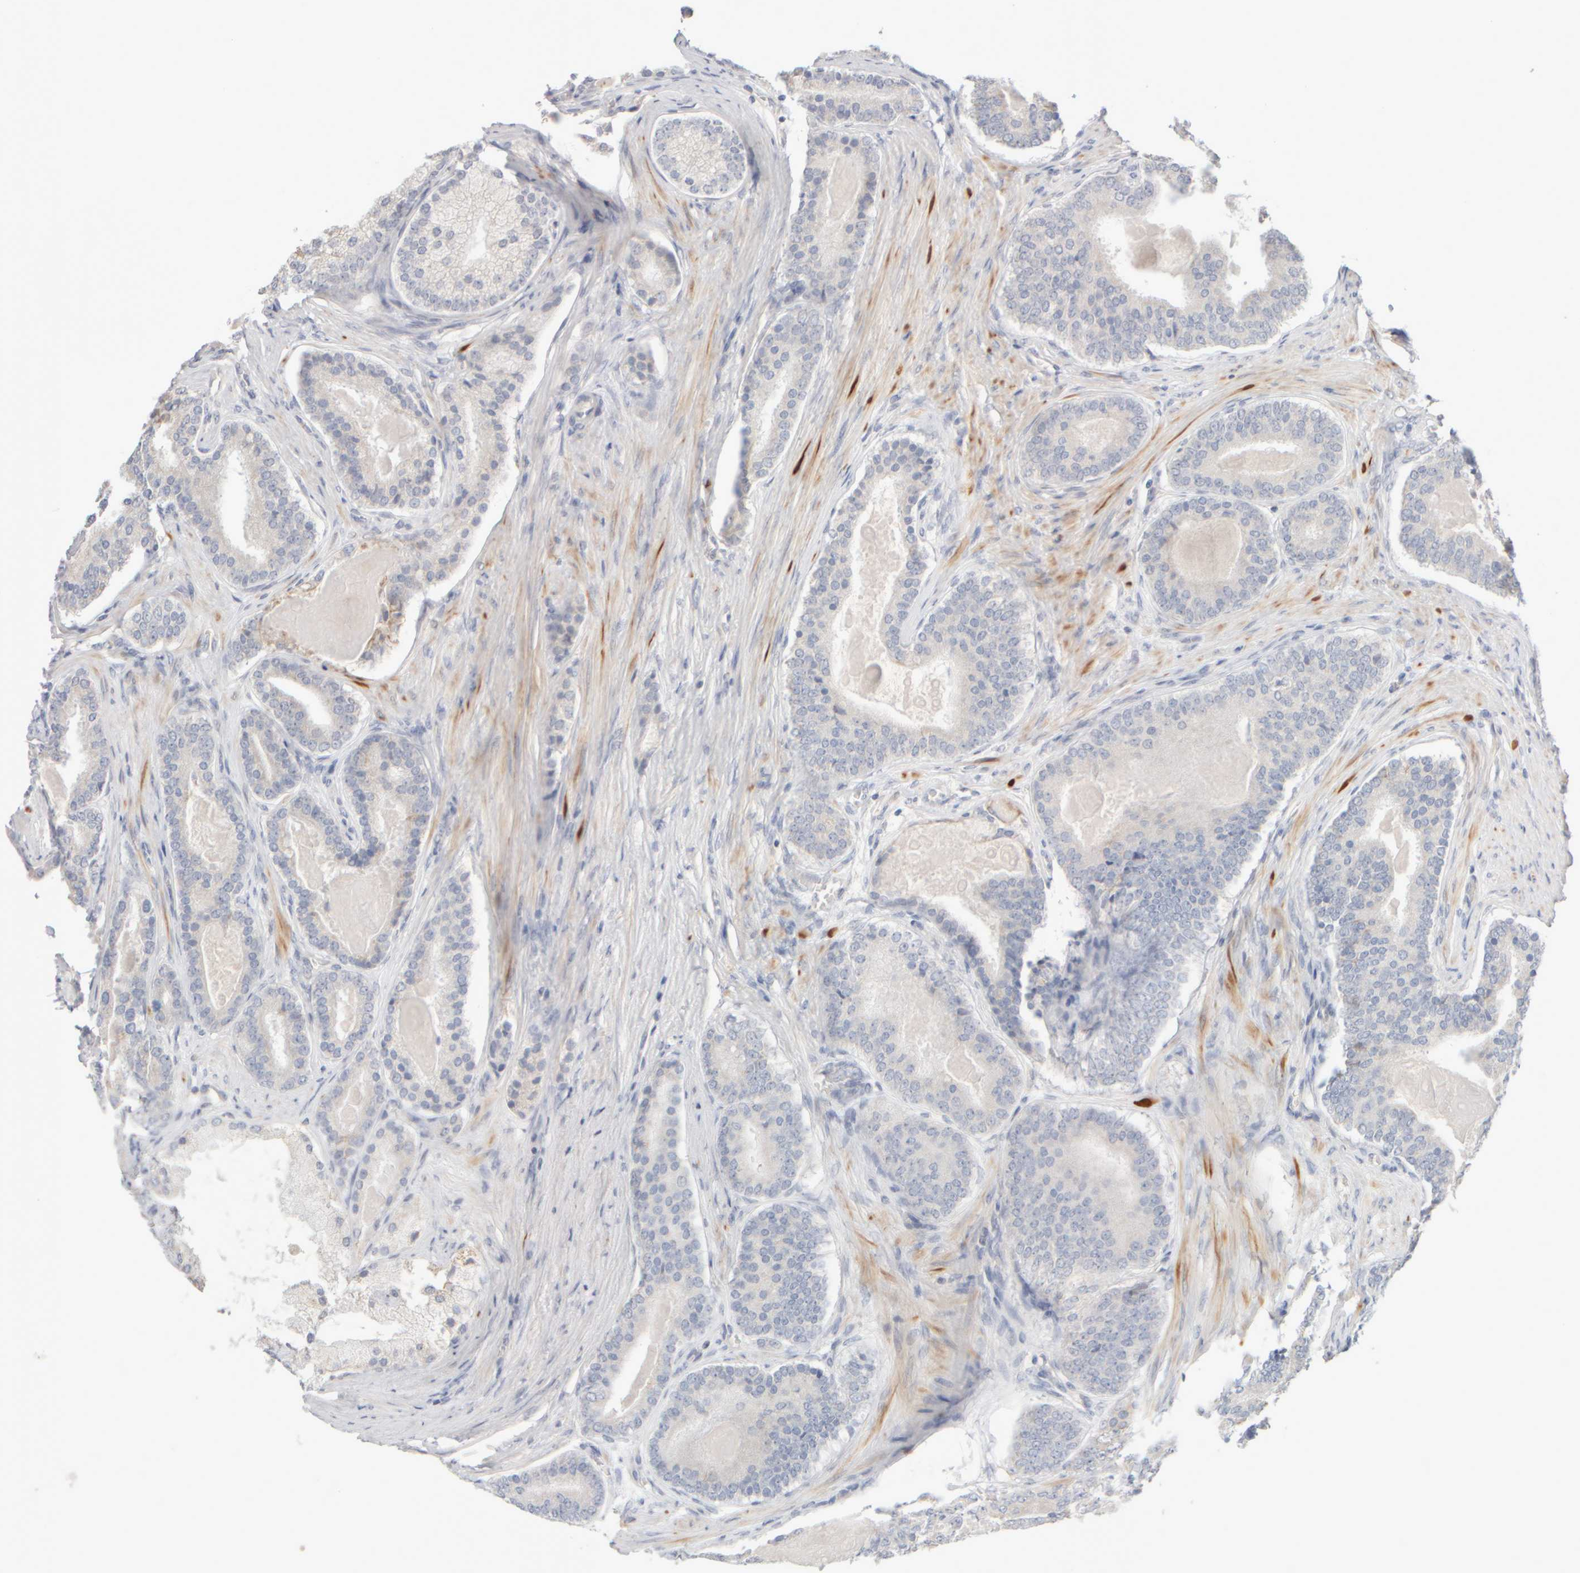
{"staining": {"intensity": "negative", "quantity": "none", "location": "none"}, "tissue": "prostate cancer", "cell_type": "Tumor cells", "image_type": "cancer", "snomed": [{"axis": "morphology", "description": "Adenocarcinoma, High grade"}, {"axis": "topography", "description": "Prostate"}], "caption": "High magnification brightfield microscopy of prostate cancer stained with DAB (brown) and counterstained with hematoxylin (blue): tumor cells show no significant staining. (IHC, brightfield microscopy, high magnification).", "gene": "ZNF112", "patient": {"sex": "male", "age": 60}}